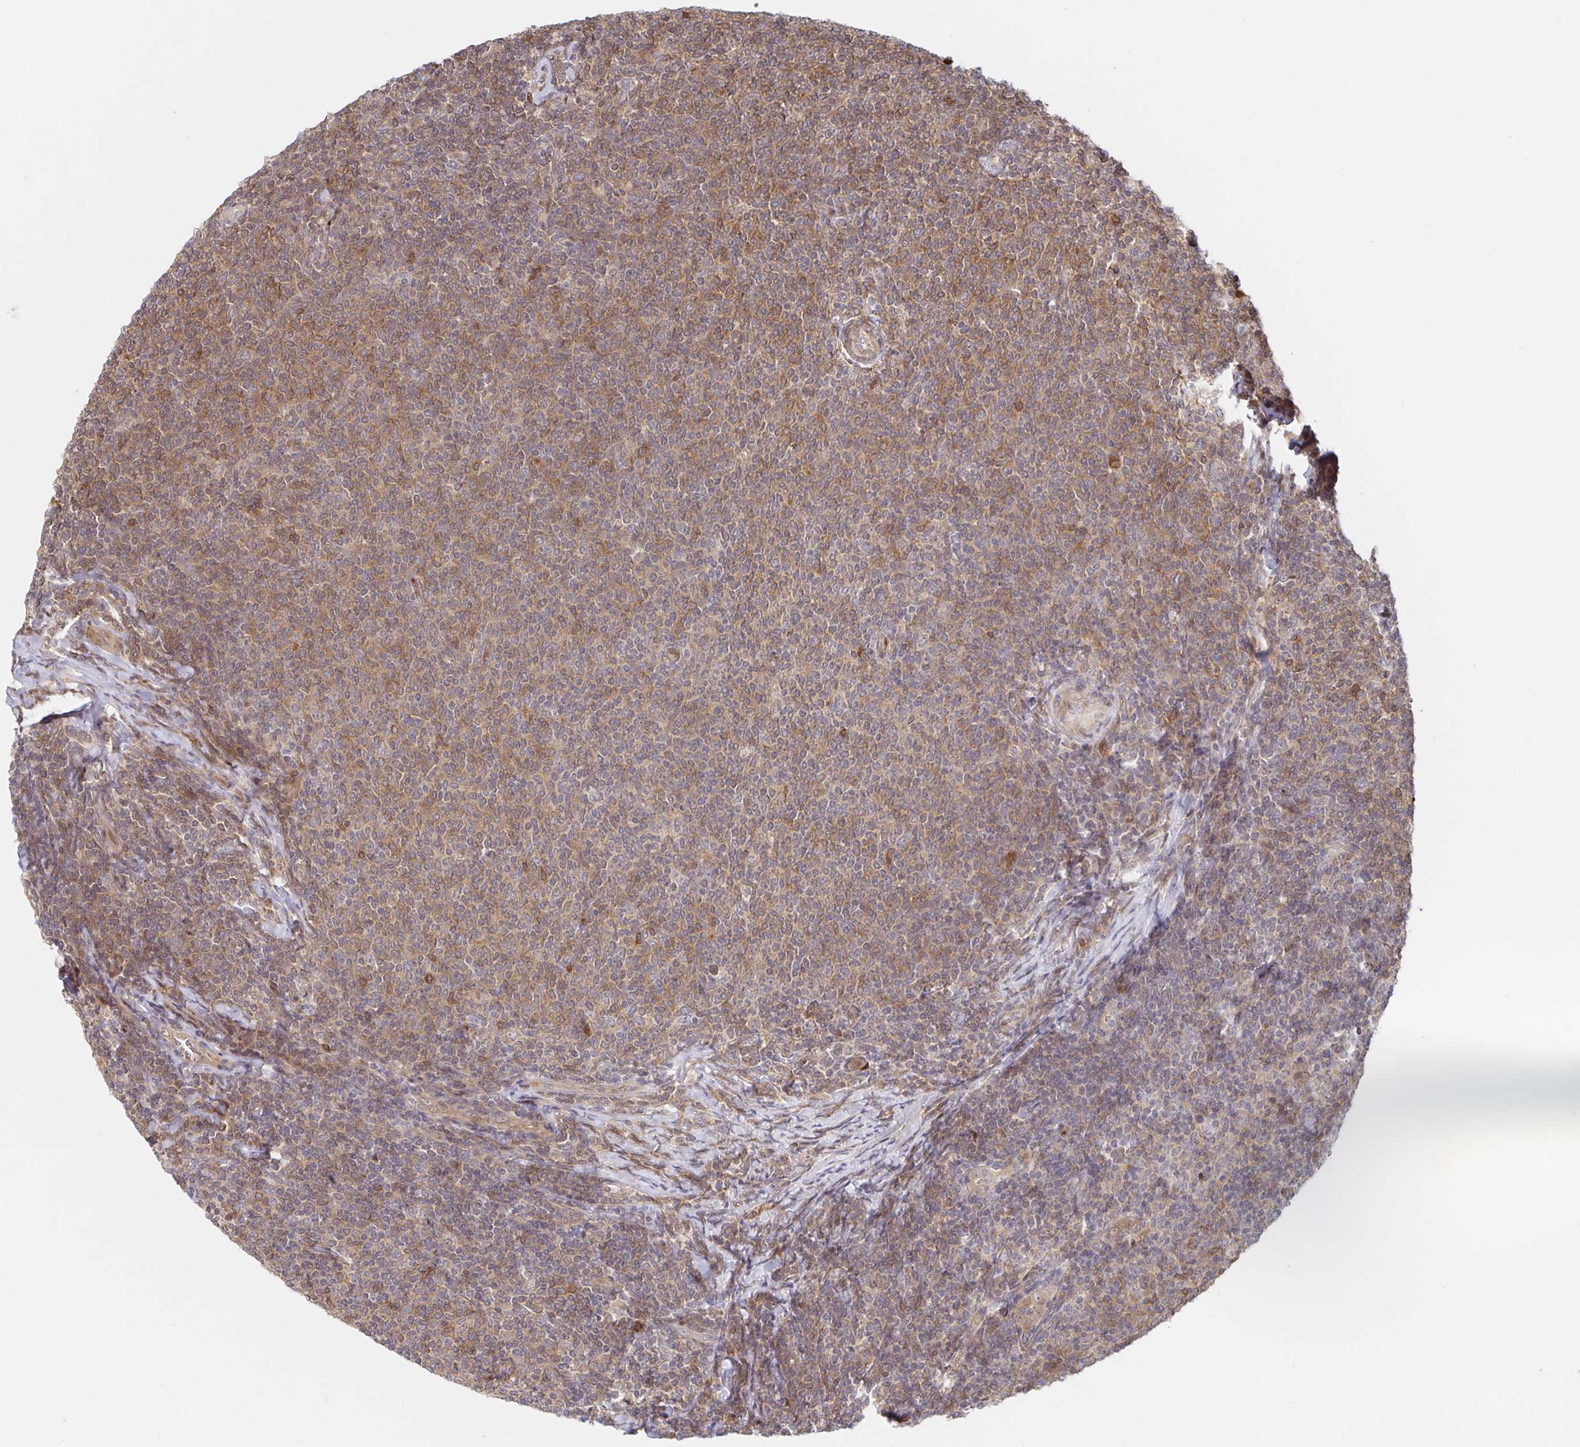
{"staining": {"intensity": "moderate", "quantity": ">75%", "location": "cytoplasmic/membranous"}, "tissue": "lymphoma", "cell_type": "Tumor cells", "image_type": "cancer", "snomed": [{"axis": "morphology", "description": "Malignant lymphoma, non-Hodgkin's type, Low grade"}, {"axis": "topography", "description": "Lymph node"}], "caption": "High-power microscopy captured an IHC image of lymphoma, revealing moderate cytoplasmic/membranous expression in about >75% of tumor cells. (DAB (3,3'-diaminobenzidine) = brown stain, brightfield microscopy at high magnification).", "gene": "AACS", "patient": {"sex": "male", "age": 52}}